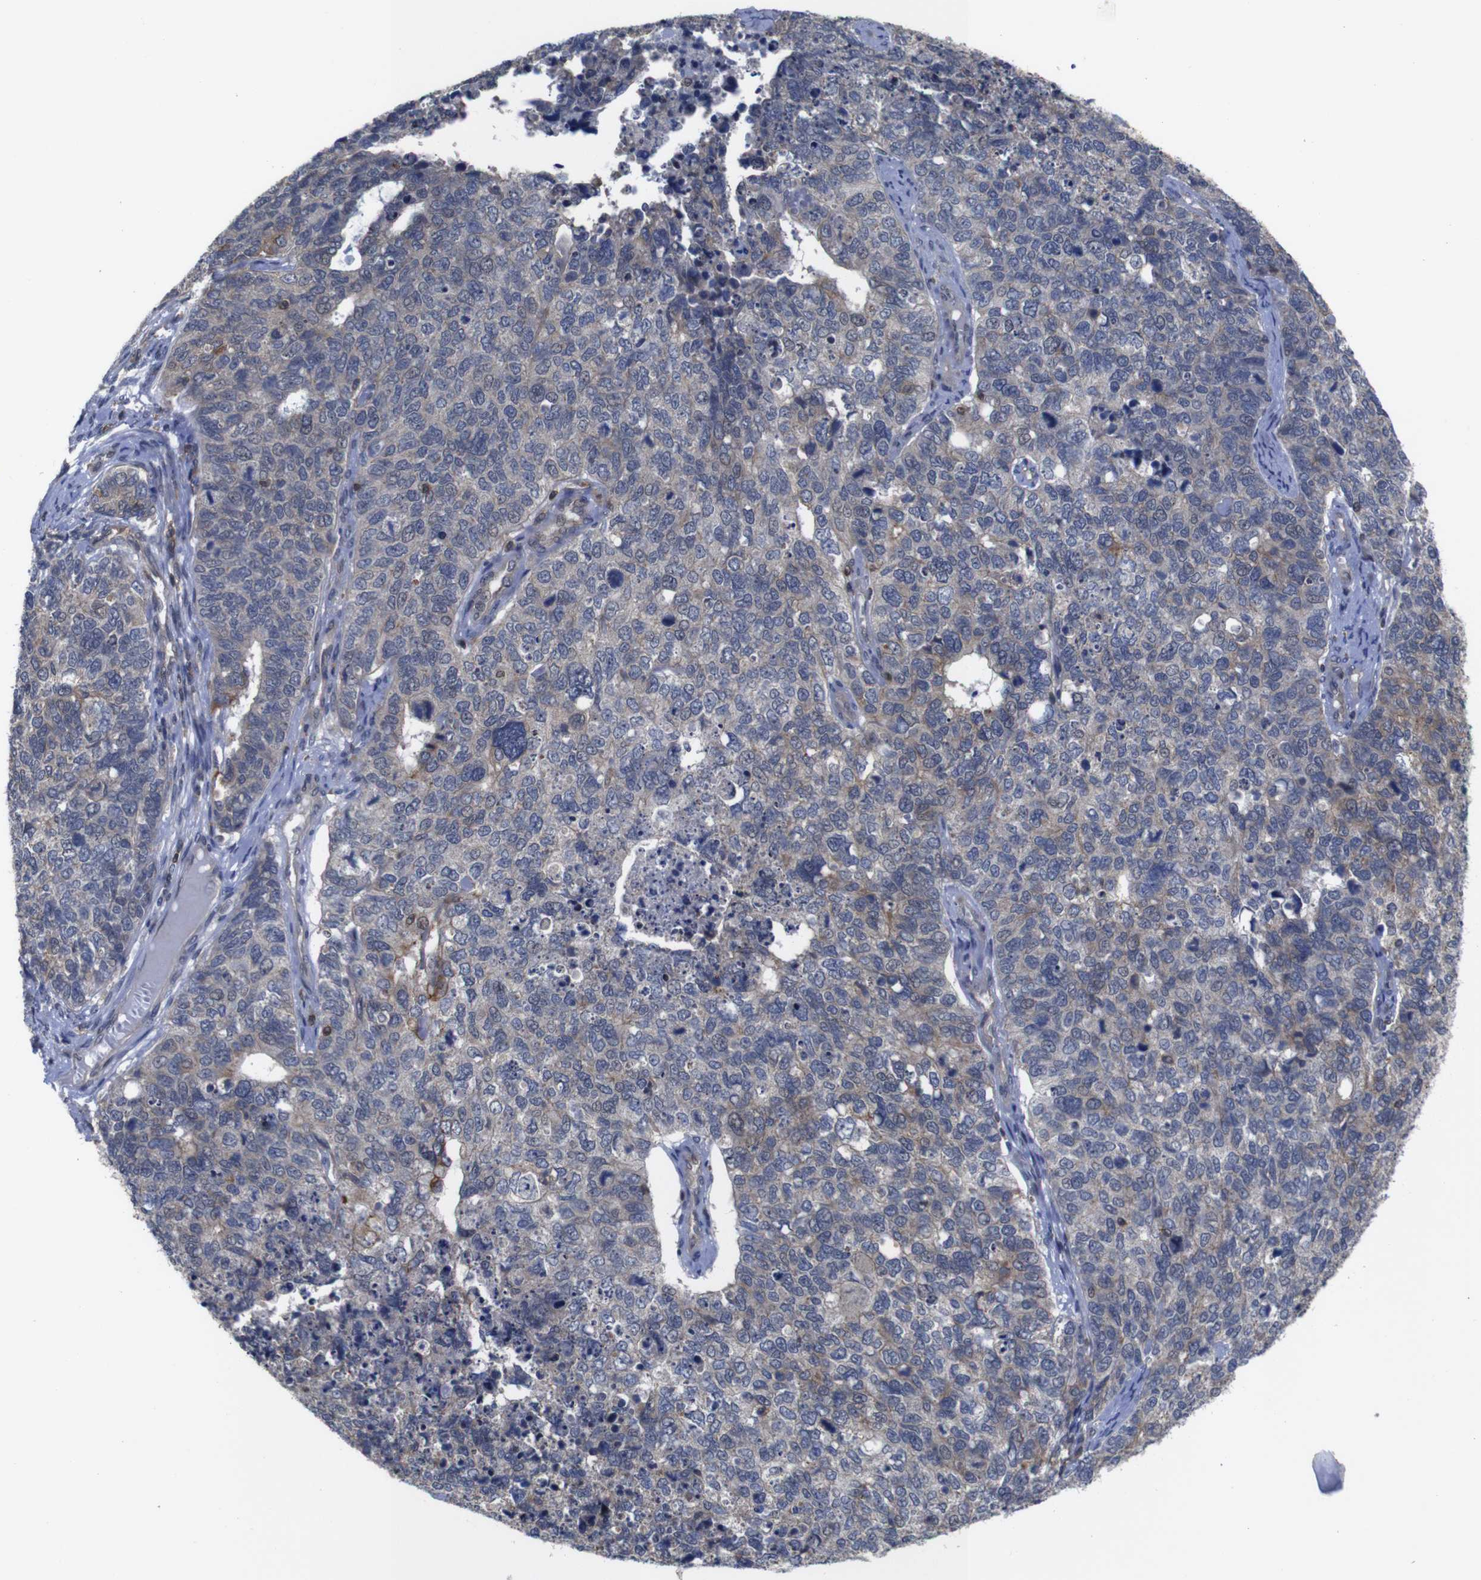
{"staining": {"intensity": "moderate", "quantity": "<25%", "location": "cytoplasmic/membranous"}, "tissue": "cervical cancer", "cell_type": "Tumor cells", "image_type": "cancer", "snomed": [{"axis": "morphology", "description": "Squamous cell carcinoma, NOS"}, {"axis": "topography", "description": "Cervix"}], "caption": "A high-resolution histopathology image shows immunohistochemistry (IHC) staining of cervical cancer (squamous cell carcinoma), which displays moderate cytoplasmic/membranous expression in about <25% of tumor cells.", "gene": "BRWD3", "patient": {"sex": "female", "age": 63}}